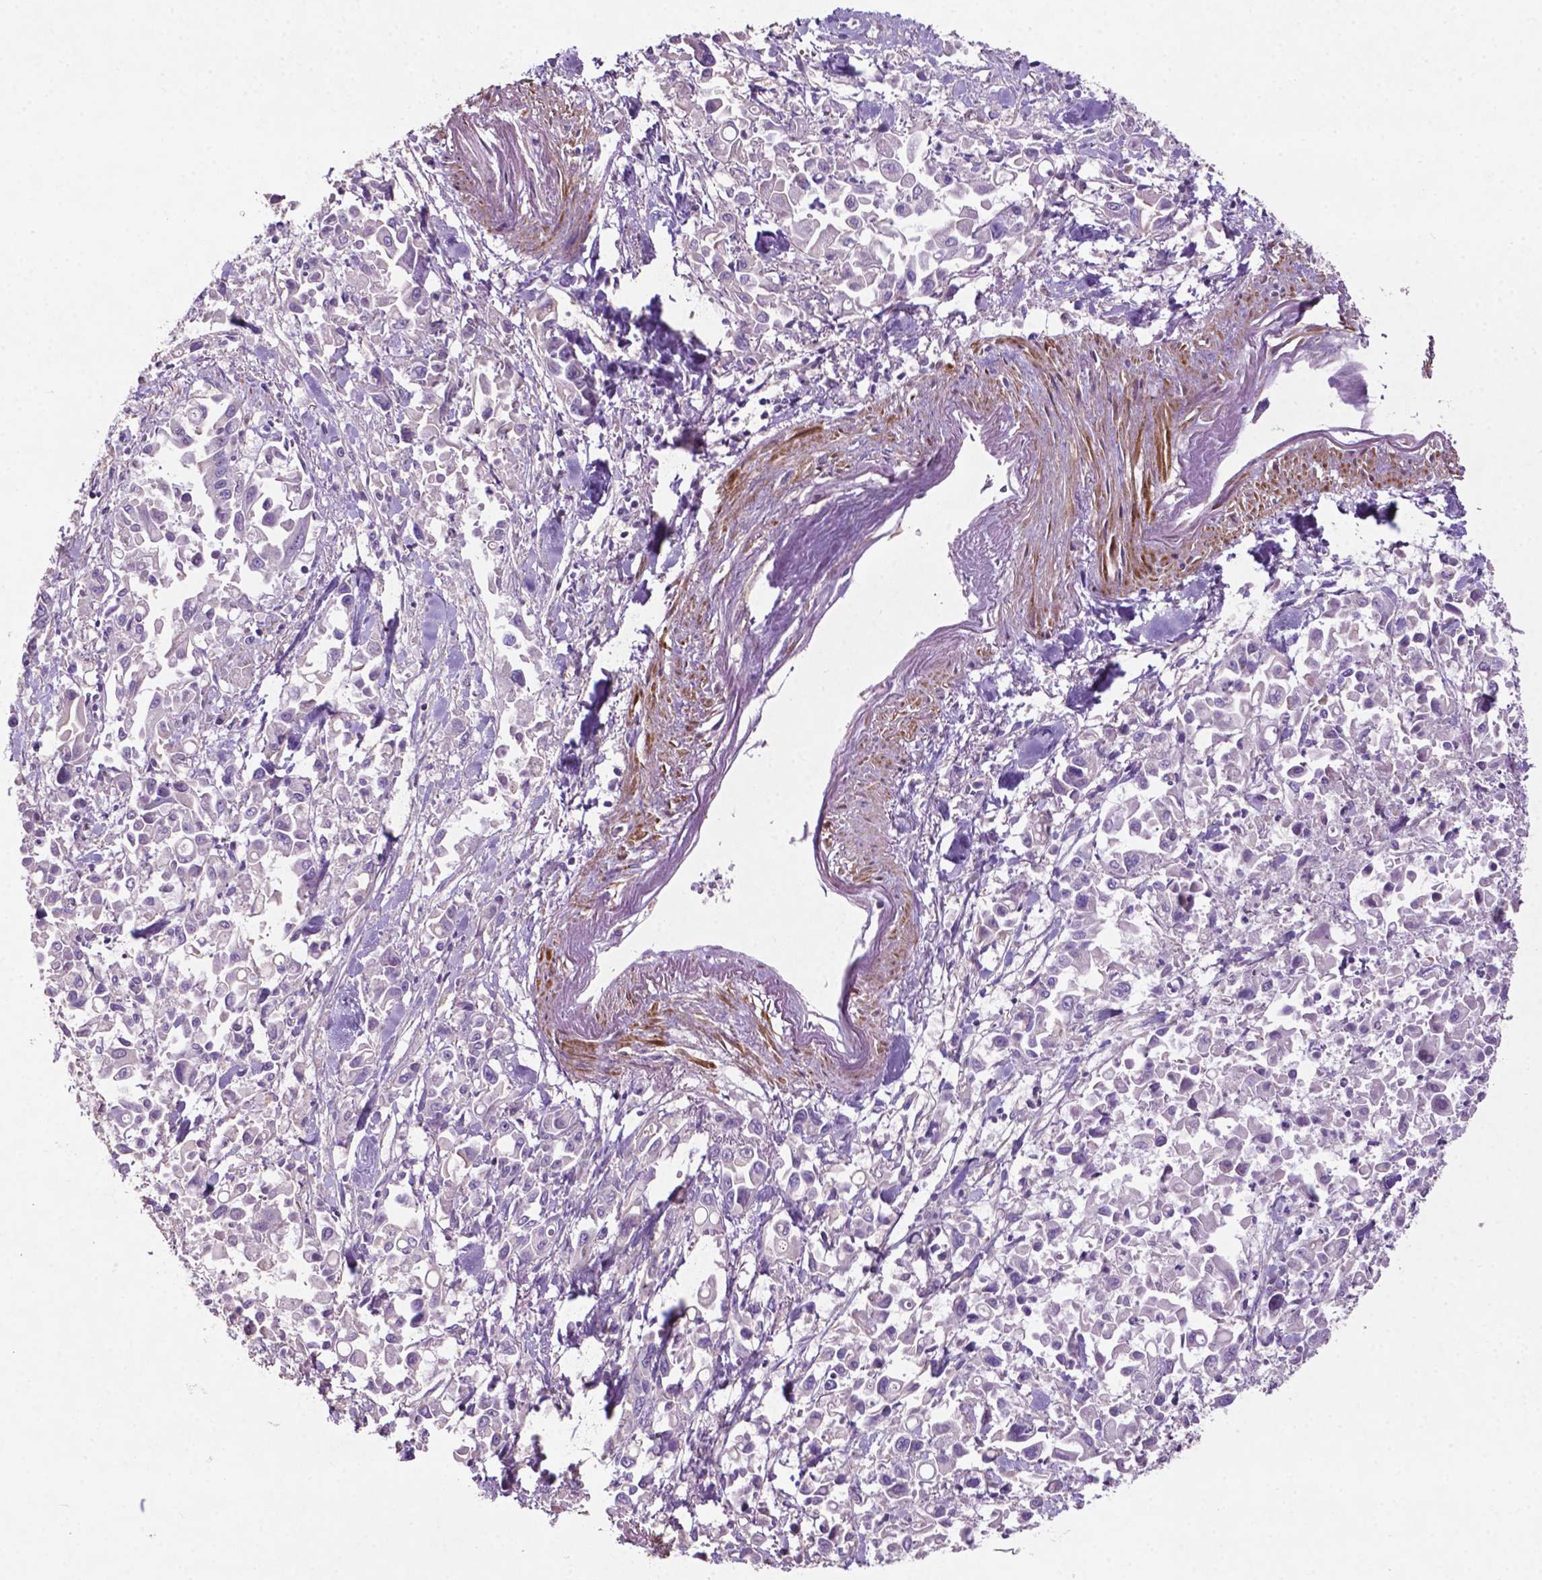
{"staining": {"intensity": "negative", "quantity": "none", "location": "none"}, "tissue": "pancreatic cancer", "cell_type": "Tumor cells", "image_type": "cancer", "snomed": [{"axis": "morphology", "description": "Adenocarcinoma, NOS"}, {"axis": "topography", "description": "Pancreas"}], "caption": "Tumor cells show no significant expression in adenocarcinoma (pancreatic).", "gene": "BMP4", "patient": {"sex": "female", "age": 83}}